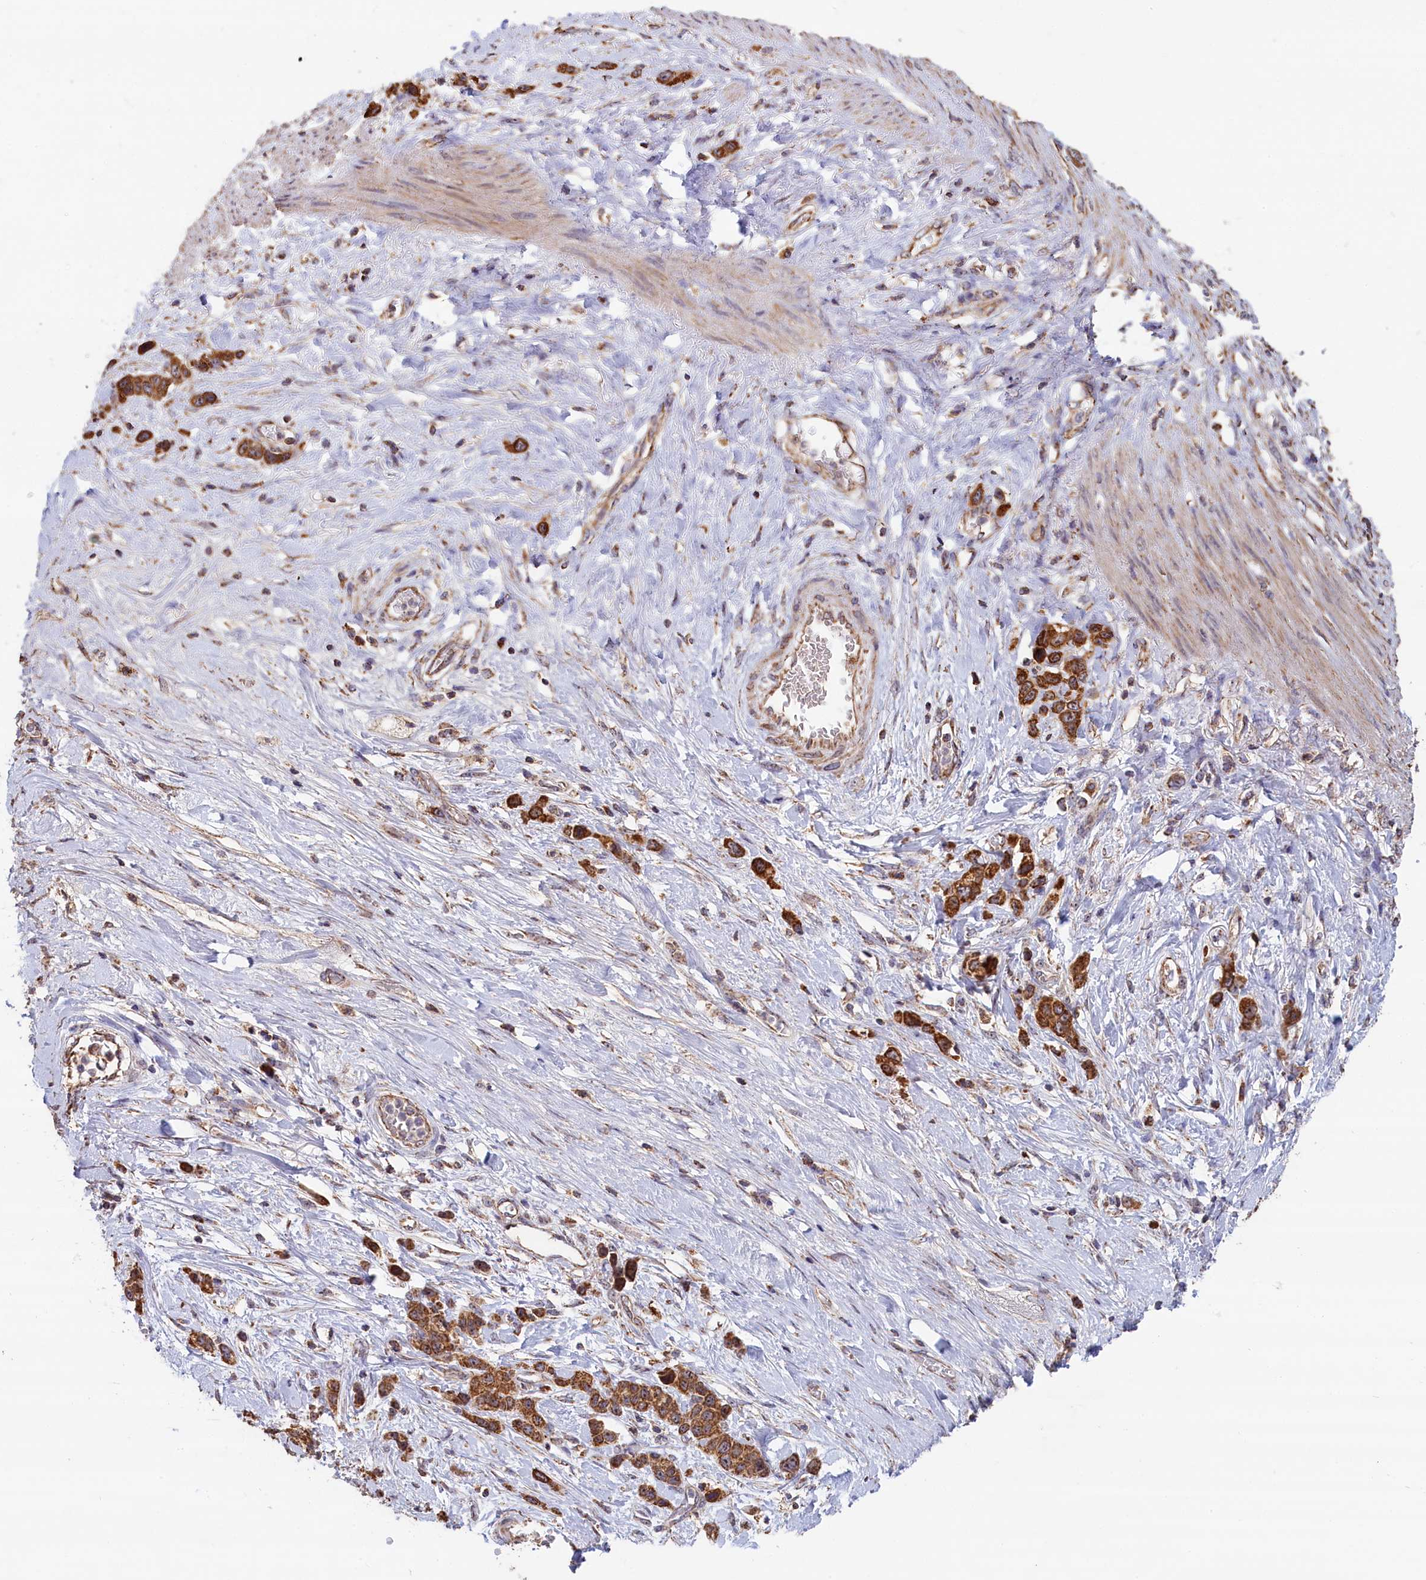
{"staining": {"intensity": "strong", "quantity": ">75%", "location": "cytoplasmic/membranous"}, "tissue": "stomach cancer", "cell_type": "Tumor cells", "image_type": "cancer", "snomed": [{"axis": "morphology", "description": "Adenocarcinoma, NOS"}, {"axis": "morphology", "description": "Adenocarcinoma, High grade"}, {"axis": "topography", "description": "Stomach, upper"}, {"axis": "topography", "description": "Stomach, lower"}], "caption": "Immunohistochemistry (IHC) (DAB (3,3'-diaminobenzidine)) staining of human stomach cancer demonstrates strong cytoplasmic/membranous protein positivity in about >75% of tumor cells. (IHC, brightfield microscopy, high magnification).", "gene": "ZNF816", "patient": {"sex": "female", "age": 65}}